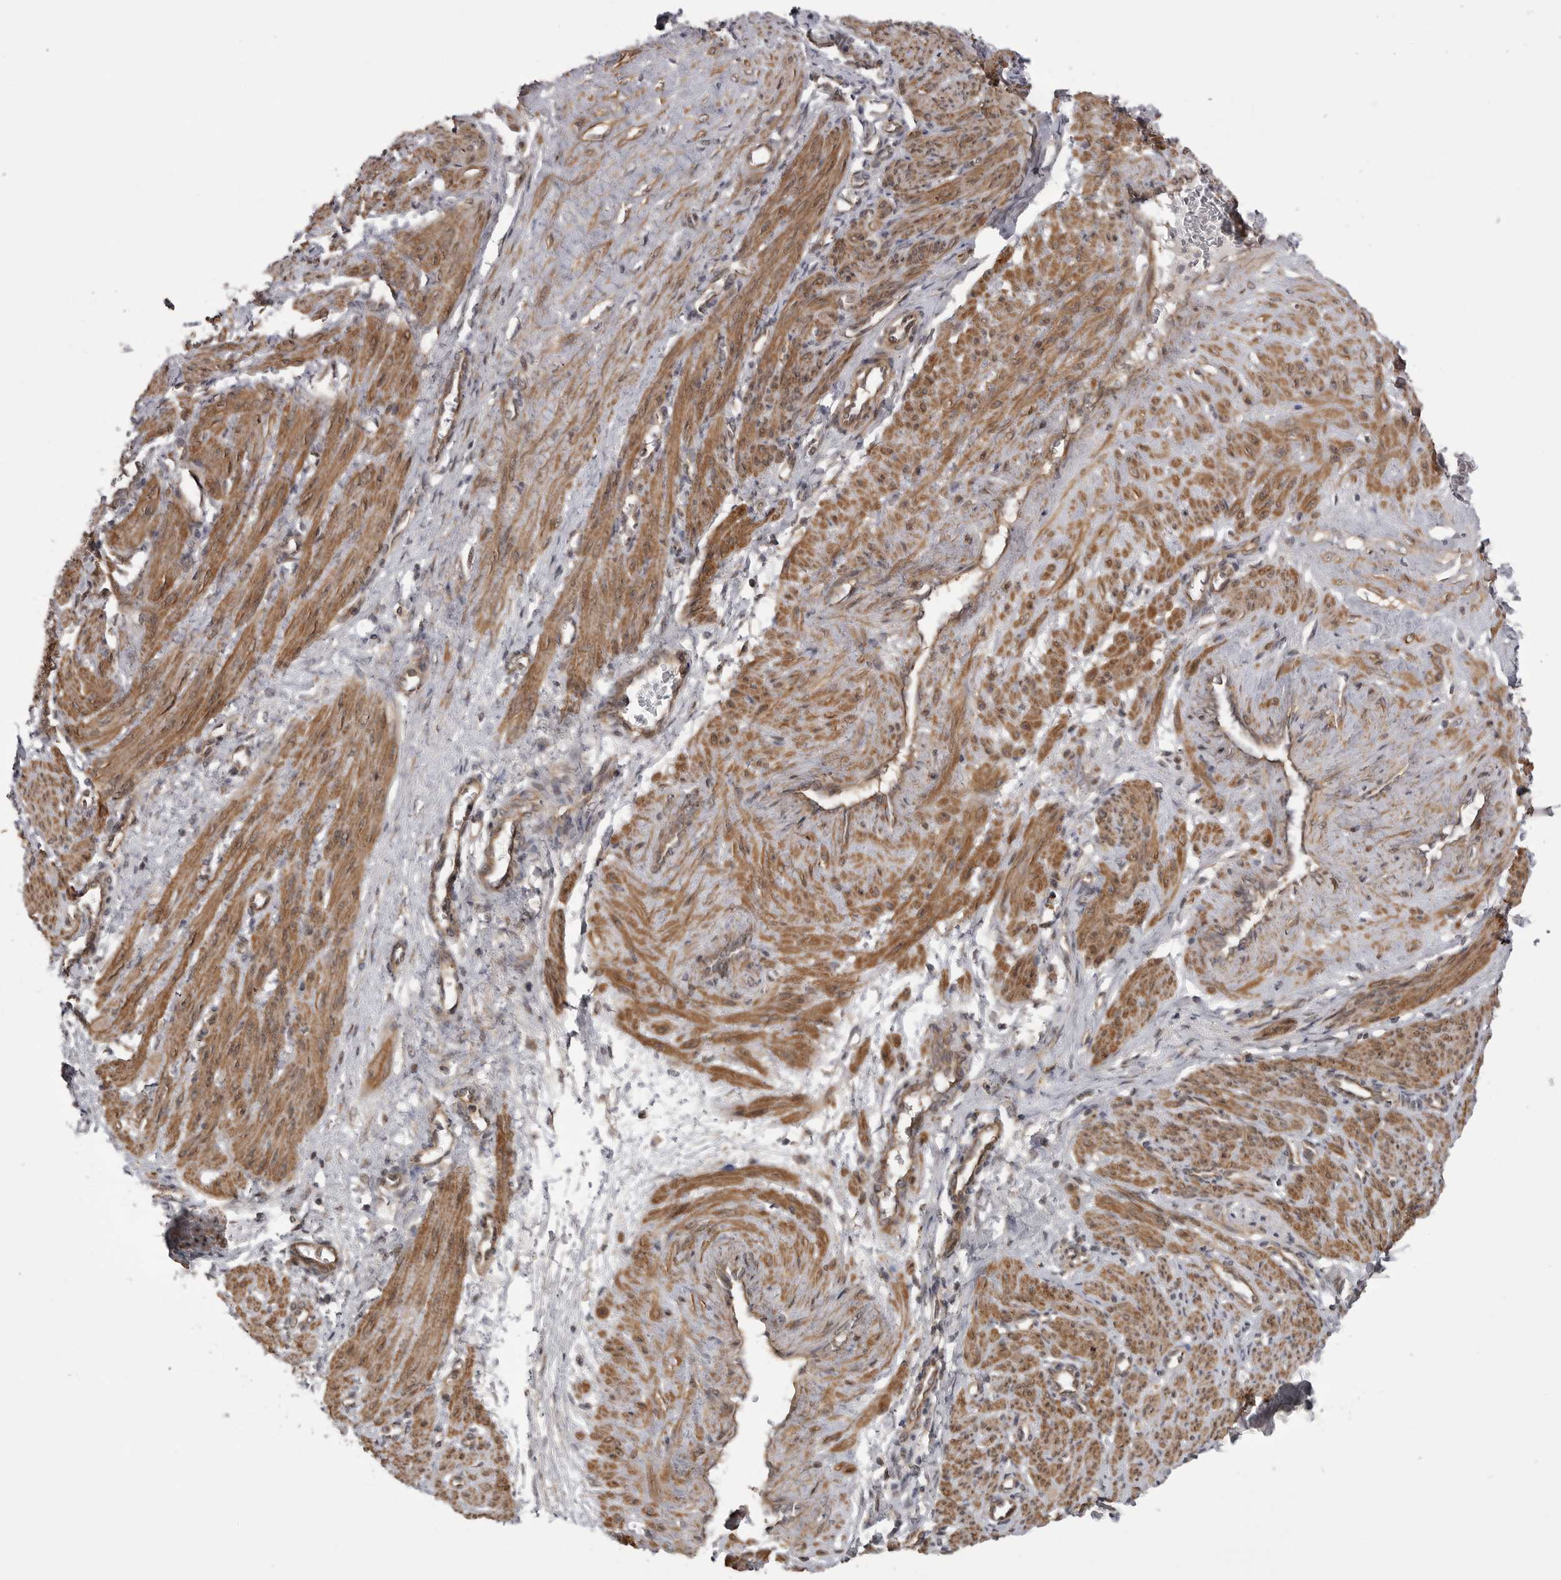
{"staining": {"intensity": "moderate", "quantity": ">75%", "location": "cytoplasmic/membranous"}, "tissue": "smooth muscle", "cell_type": "Smooth muscle cells", "image_type": "normal", "snomed": [{"axis": "morphology", "description": "Normal tissue, NOS"}, {"axis": "topography", "description": "Endometrium"}], "caption": "Immunohistochemistry (IHC) photomicrograph of benign smooth muscle: smooth muscle stained using immunohistochemistry (IHC) demonstrates medium levels of moderate protein expression localized specifically in the cytoplasmic/membranous of smooth muscle cells, appearing as a cytoplasmic/membranous brown color.", "gene": "PDCL", "patient": {"sex": "female", "age": 33}}